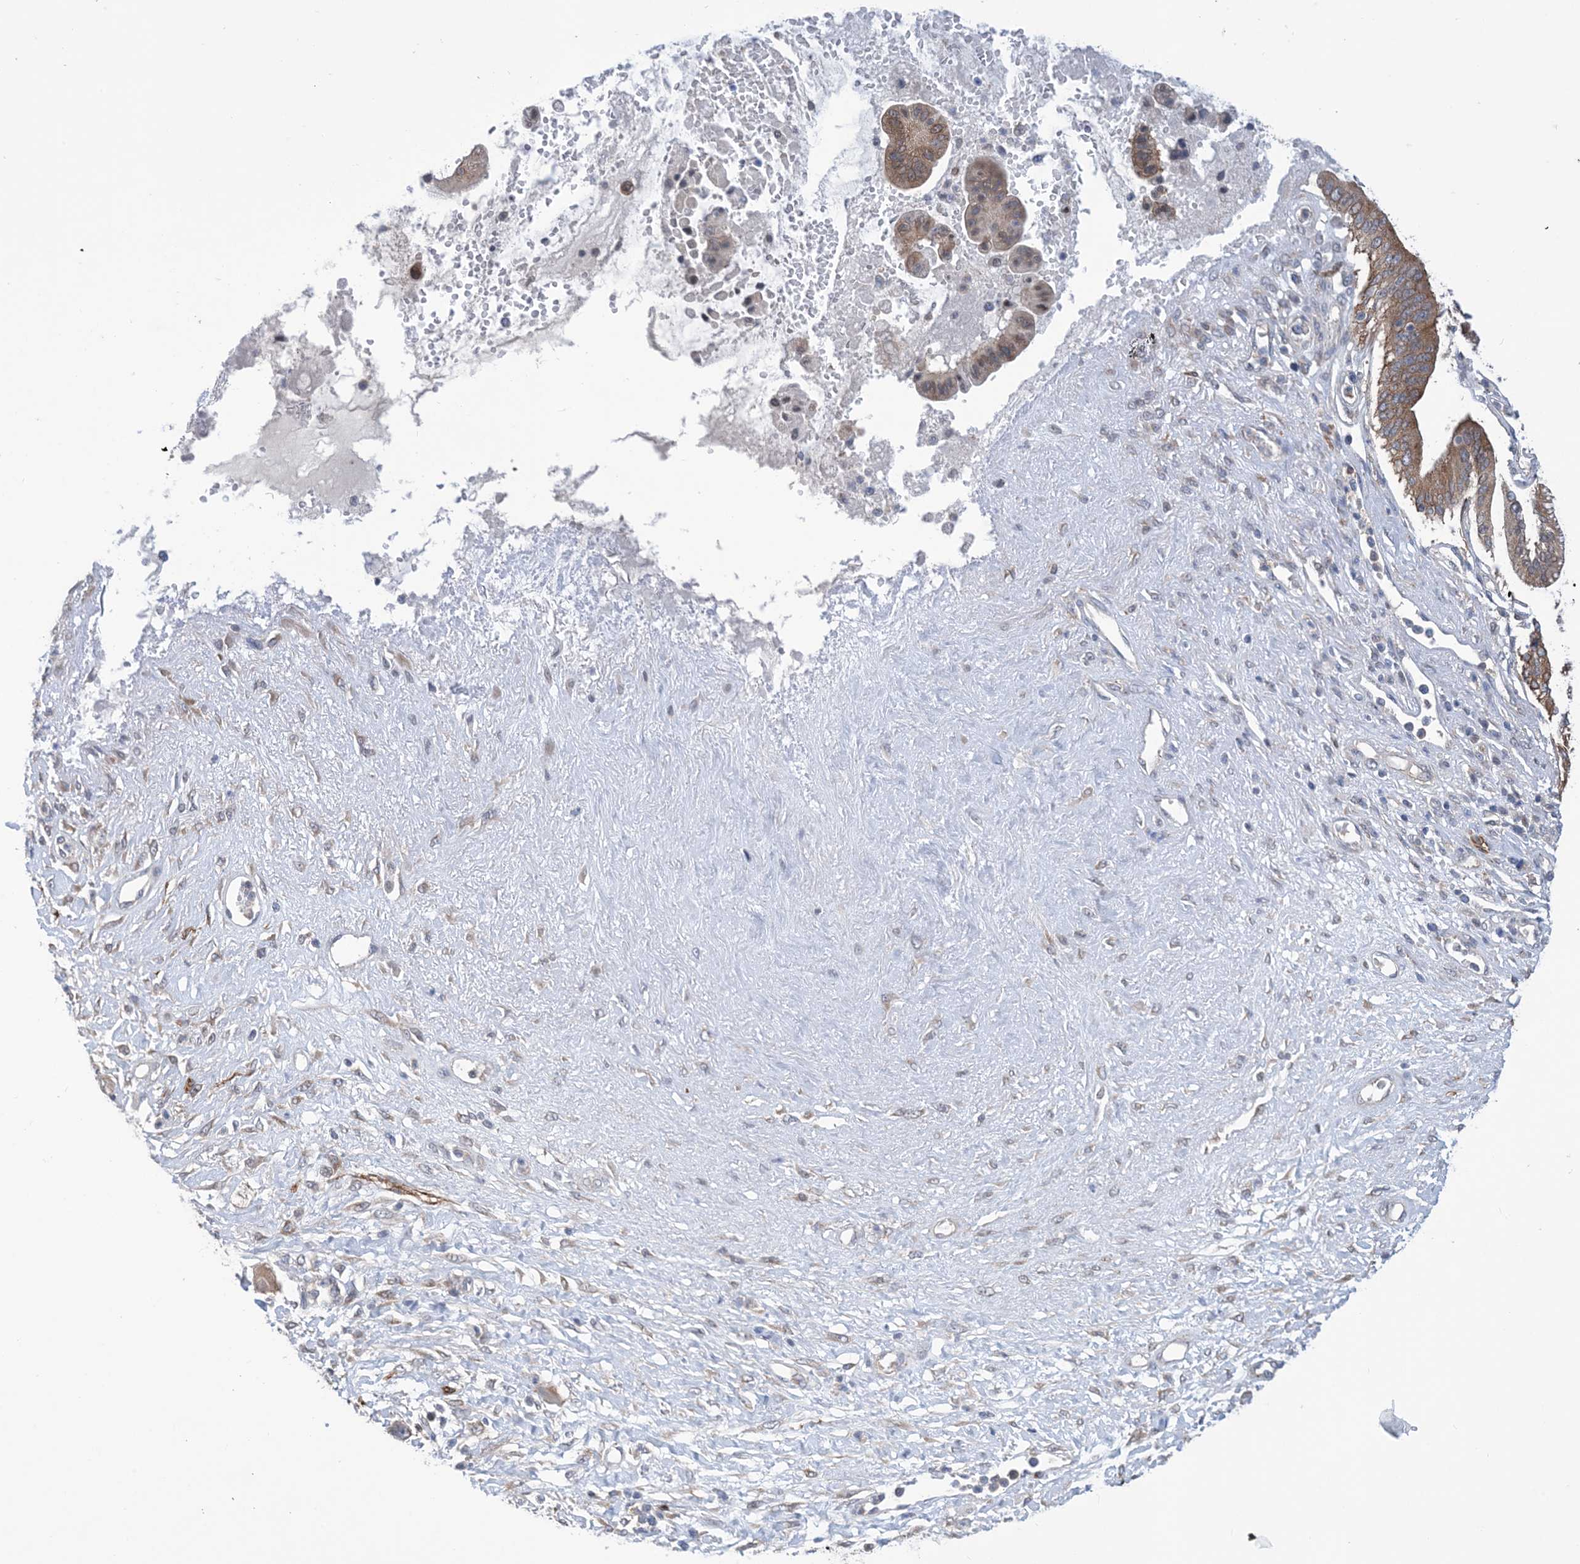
{"staining": {"intensity": "moderate", "quantity": ">75%", "location": "cytoplasmic/membranous"}, "tissue": "pancreatic cancer", "cell_type": "Tumor cells", "image_type": "cancer", "snomed": [{"axis": "morphology", "description": "Inflammation, NOS"}, {"axis": "morphology", "description": "Adenocarcinoma, NOS"}, {"axis": "topography", "description": "Pancreas"}], "caption": "Moderate cytoplasmic/membranous staining is seen in about >75% of tumor cells in adenocarcinoma (pancreatic).", "gene": "EHBP1", "patient": {"sex": "female", "age": 56}}